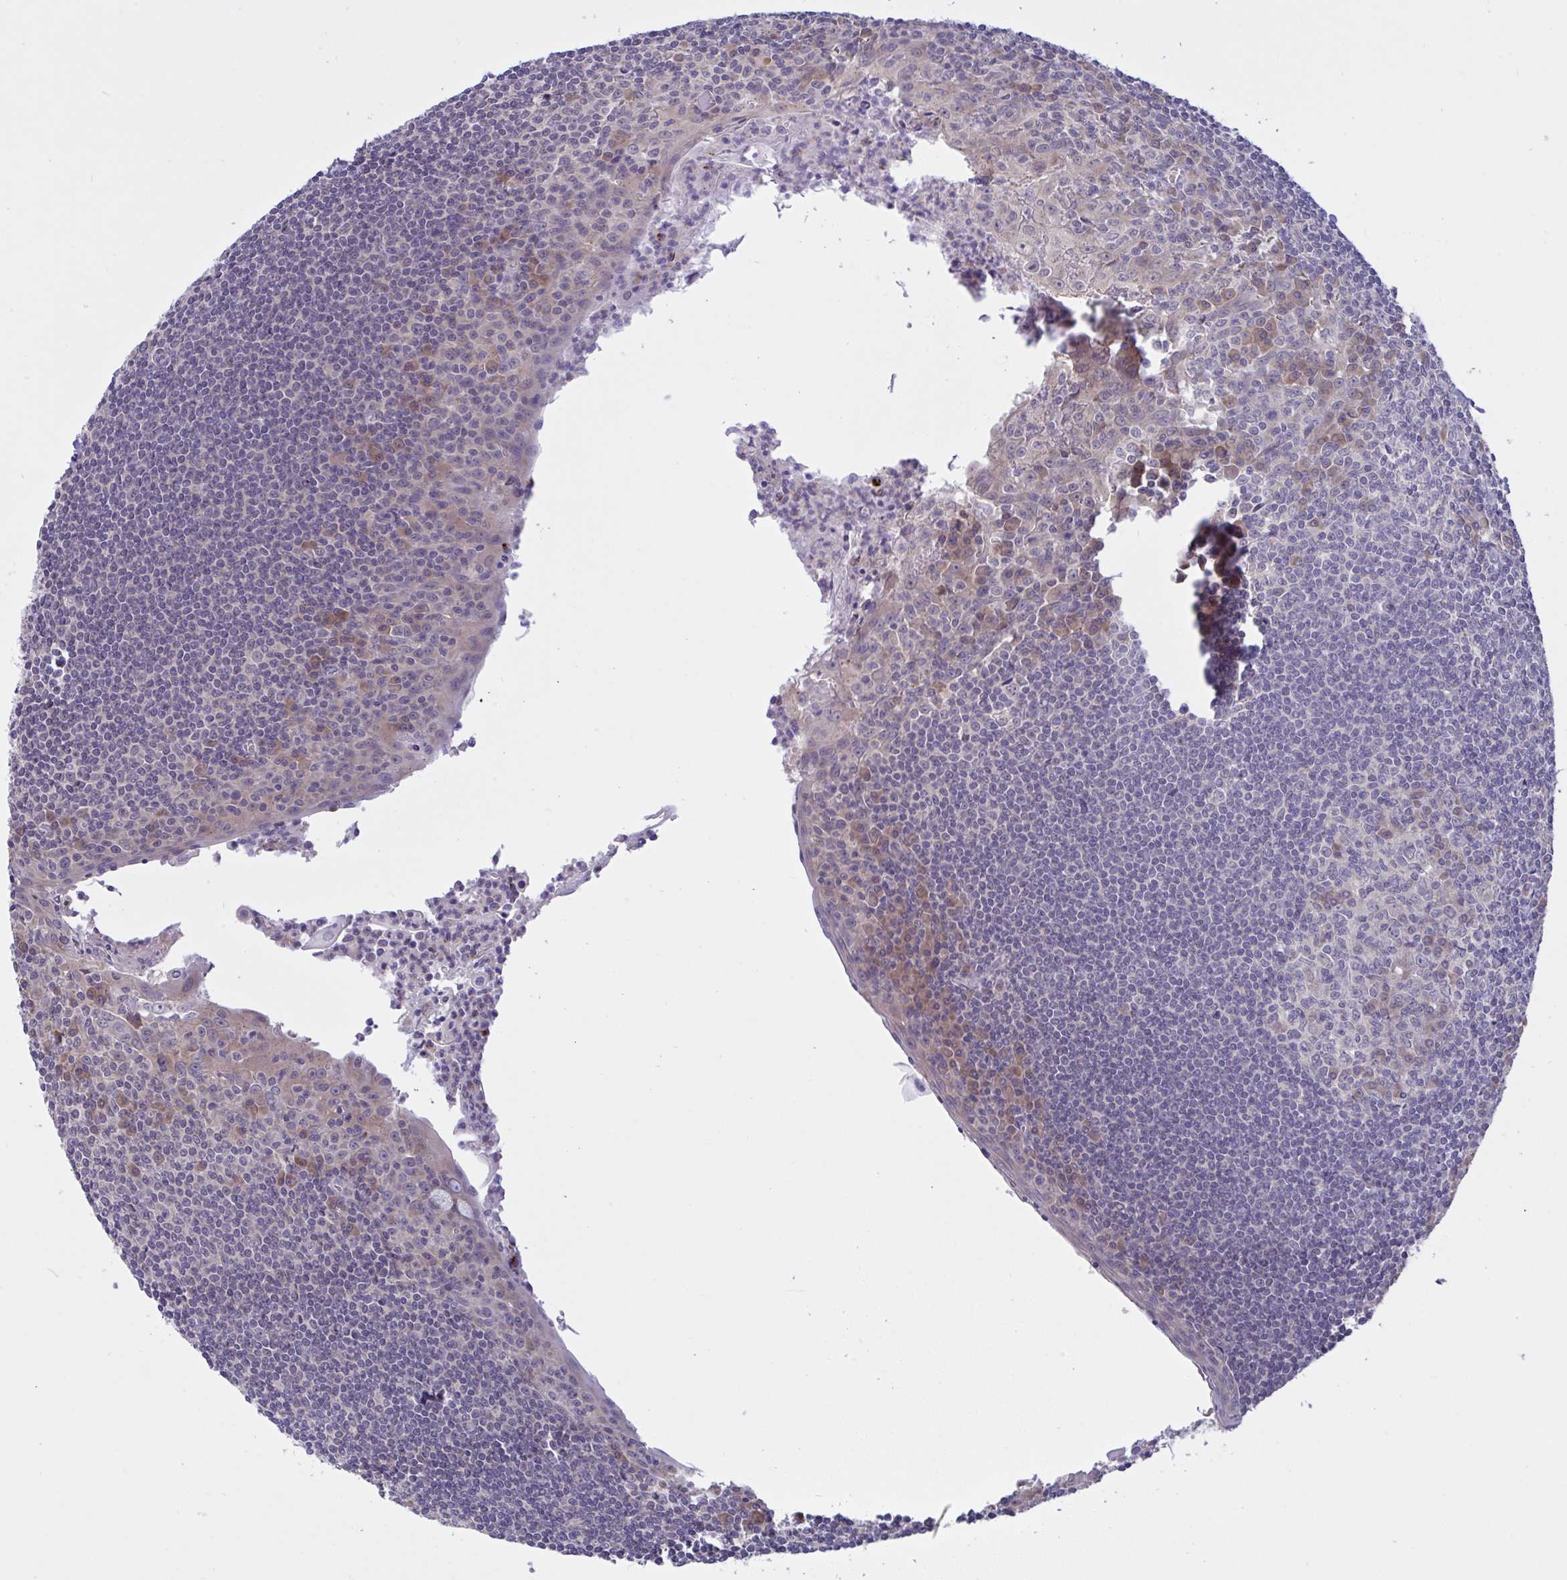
{"staining": {"intensity": "weak", "quantity": "<25%", "location": "cytoplasmic/membranous"}, "tissue": "tonsil", "cell_type": "Germinal center cells", "image_type": "normal", "snomed": [{"axis": "morphology", "description": "Normal tissue, NOS"}, {"axis": "topography", "description": "Tonsil"}], "caption": "Germinal center cells show no significant expression in benign tonsil. The staining was performed using DAB to visualize the protein expression in brown, while the nuclei were stained in blue with hematoxylin (Magnification: 20x).", "gene": "TMEM41A", "patient": {"sex": "male", "age": 27}}